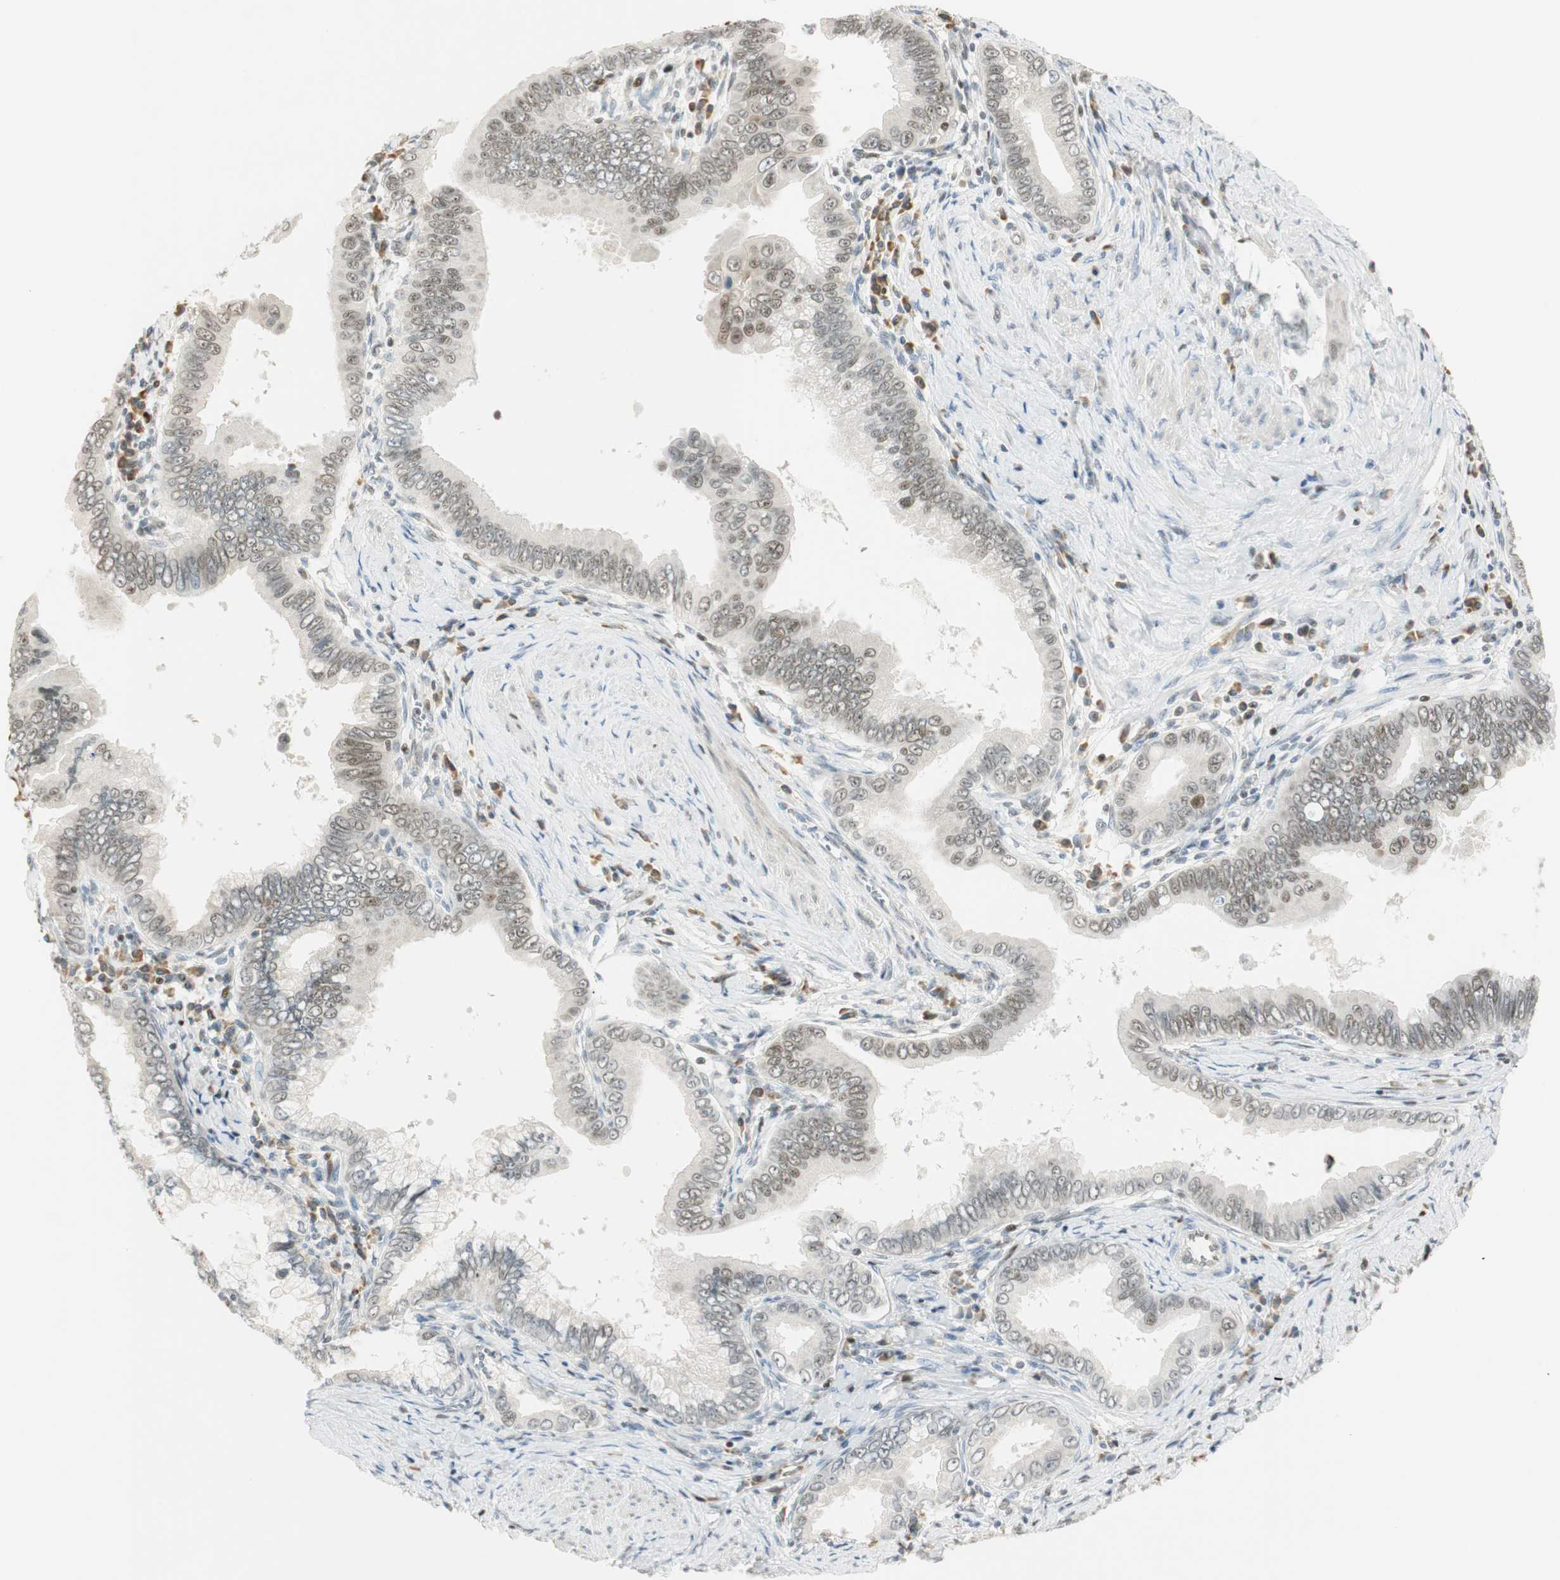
{"staining": {"intensity": "weak", "quantity": "<25%", "location": "cytoplasmic/membranous,nuclear"}, "tissue": "pancreatic cancer", "cell_type": "Tumor cells", "image_type": "cancer", "snomed": [{"axis": "morphology", "description": "Normal tissue, NOS"}, {"axis": "topography", "description": "Lymph node"}], "caption": "Human pancreatic cancer stained for a protein using immunohistochemistry (IHC) shows no expression in tumor cells.", "gene": "MSX2", "patient": {"sex": "male", "age": 50}}